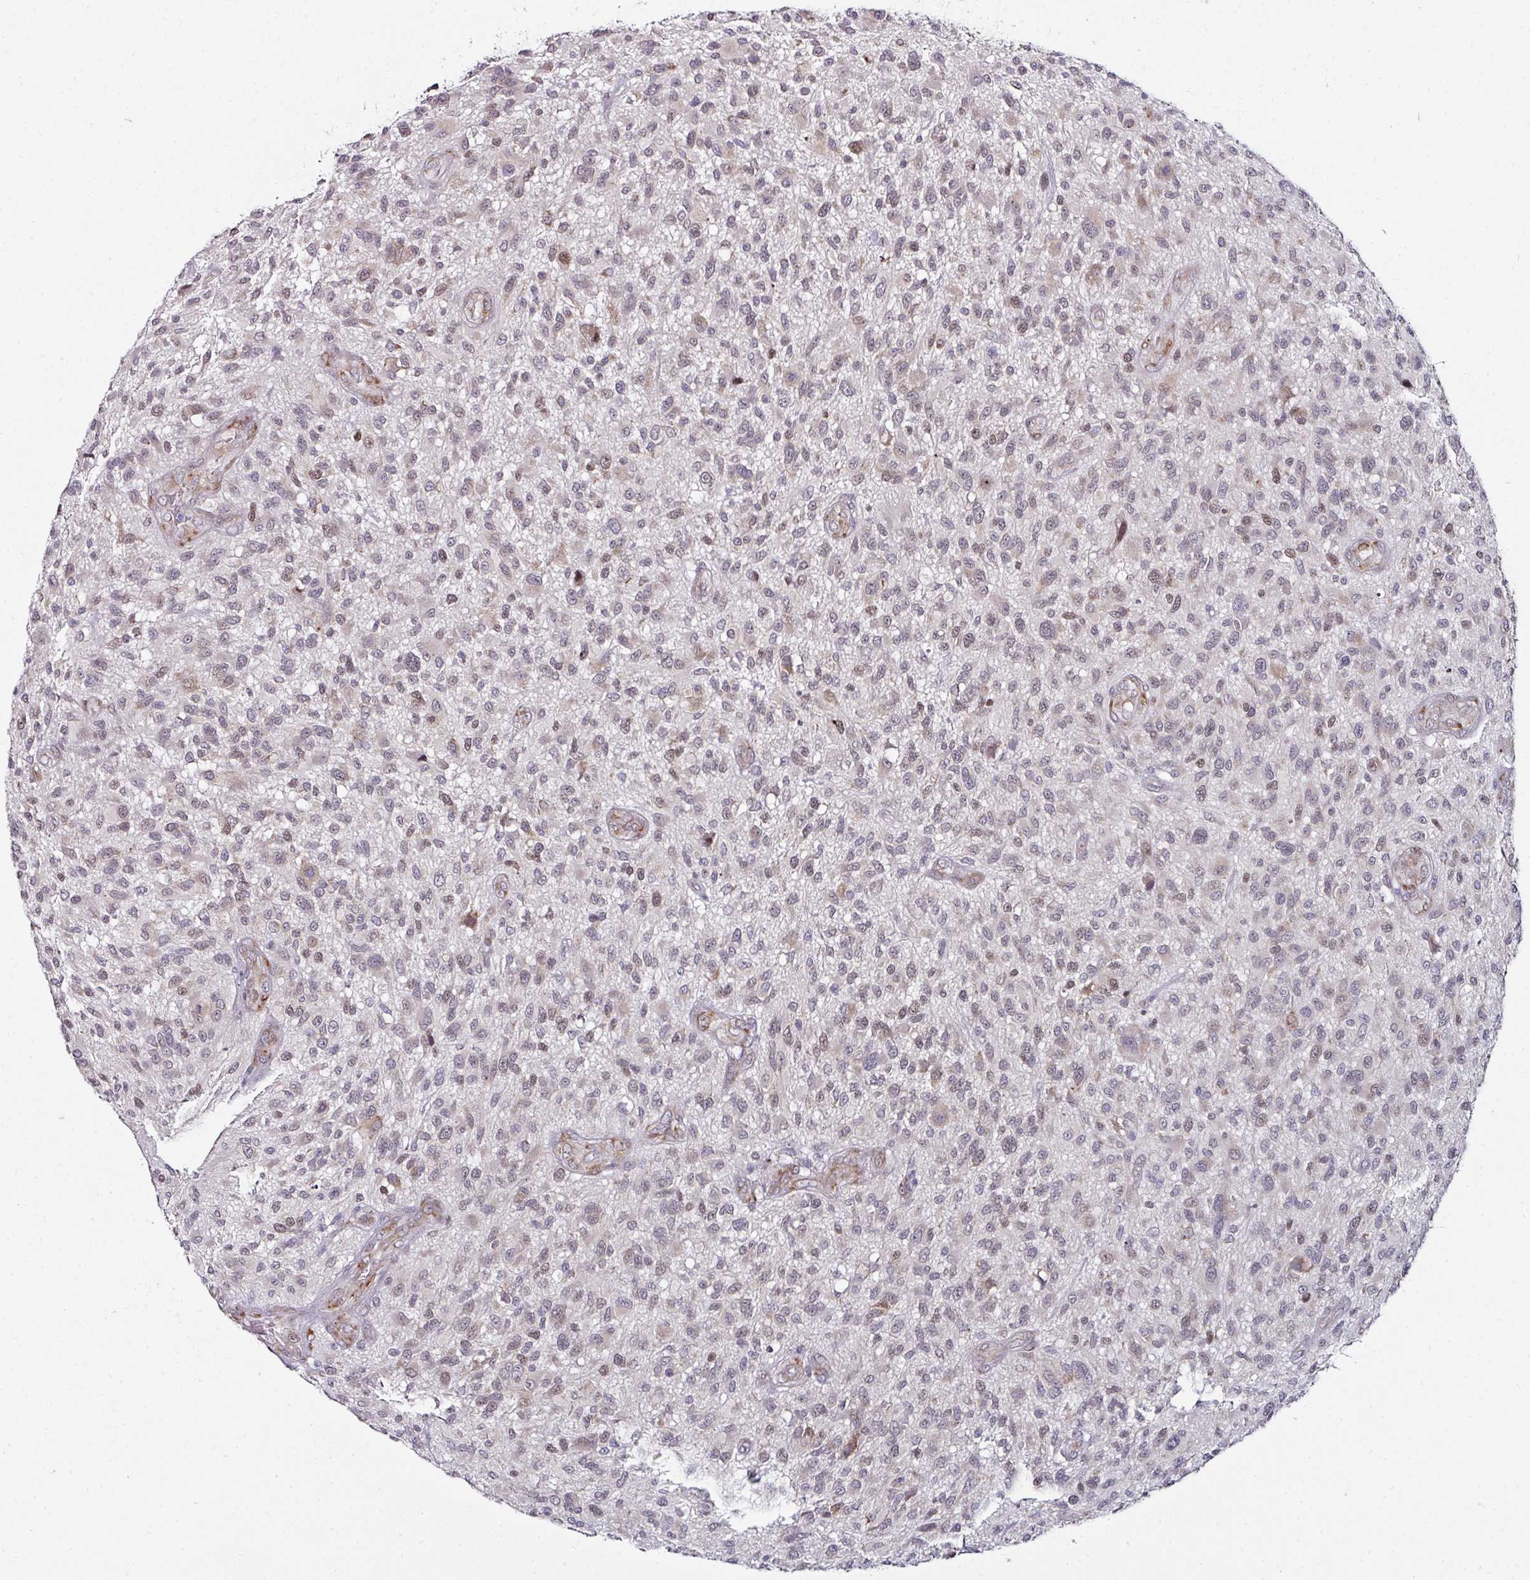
{"staining": {"intensity": "weak", "quantity": "<25%", "location": "nuclear"}, "tissue": "glioma", "cell_type": "Tumor cells", "image_type": "cancer", "snomed": [{"axis": "morphology", "description": "Glioma, malignant, High grade"}, {"axis": "topography", "description": "Brain"}], "caption": "A micrograph of malignant glioma (high-grade) stained for a protein shows no brown staining in tumor cells.", "gene": "APOLD1", "patient": {"sex": "male", "age": 47}}